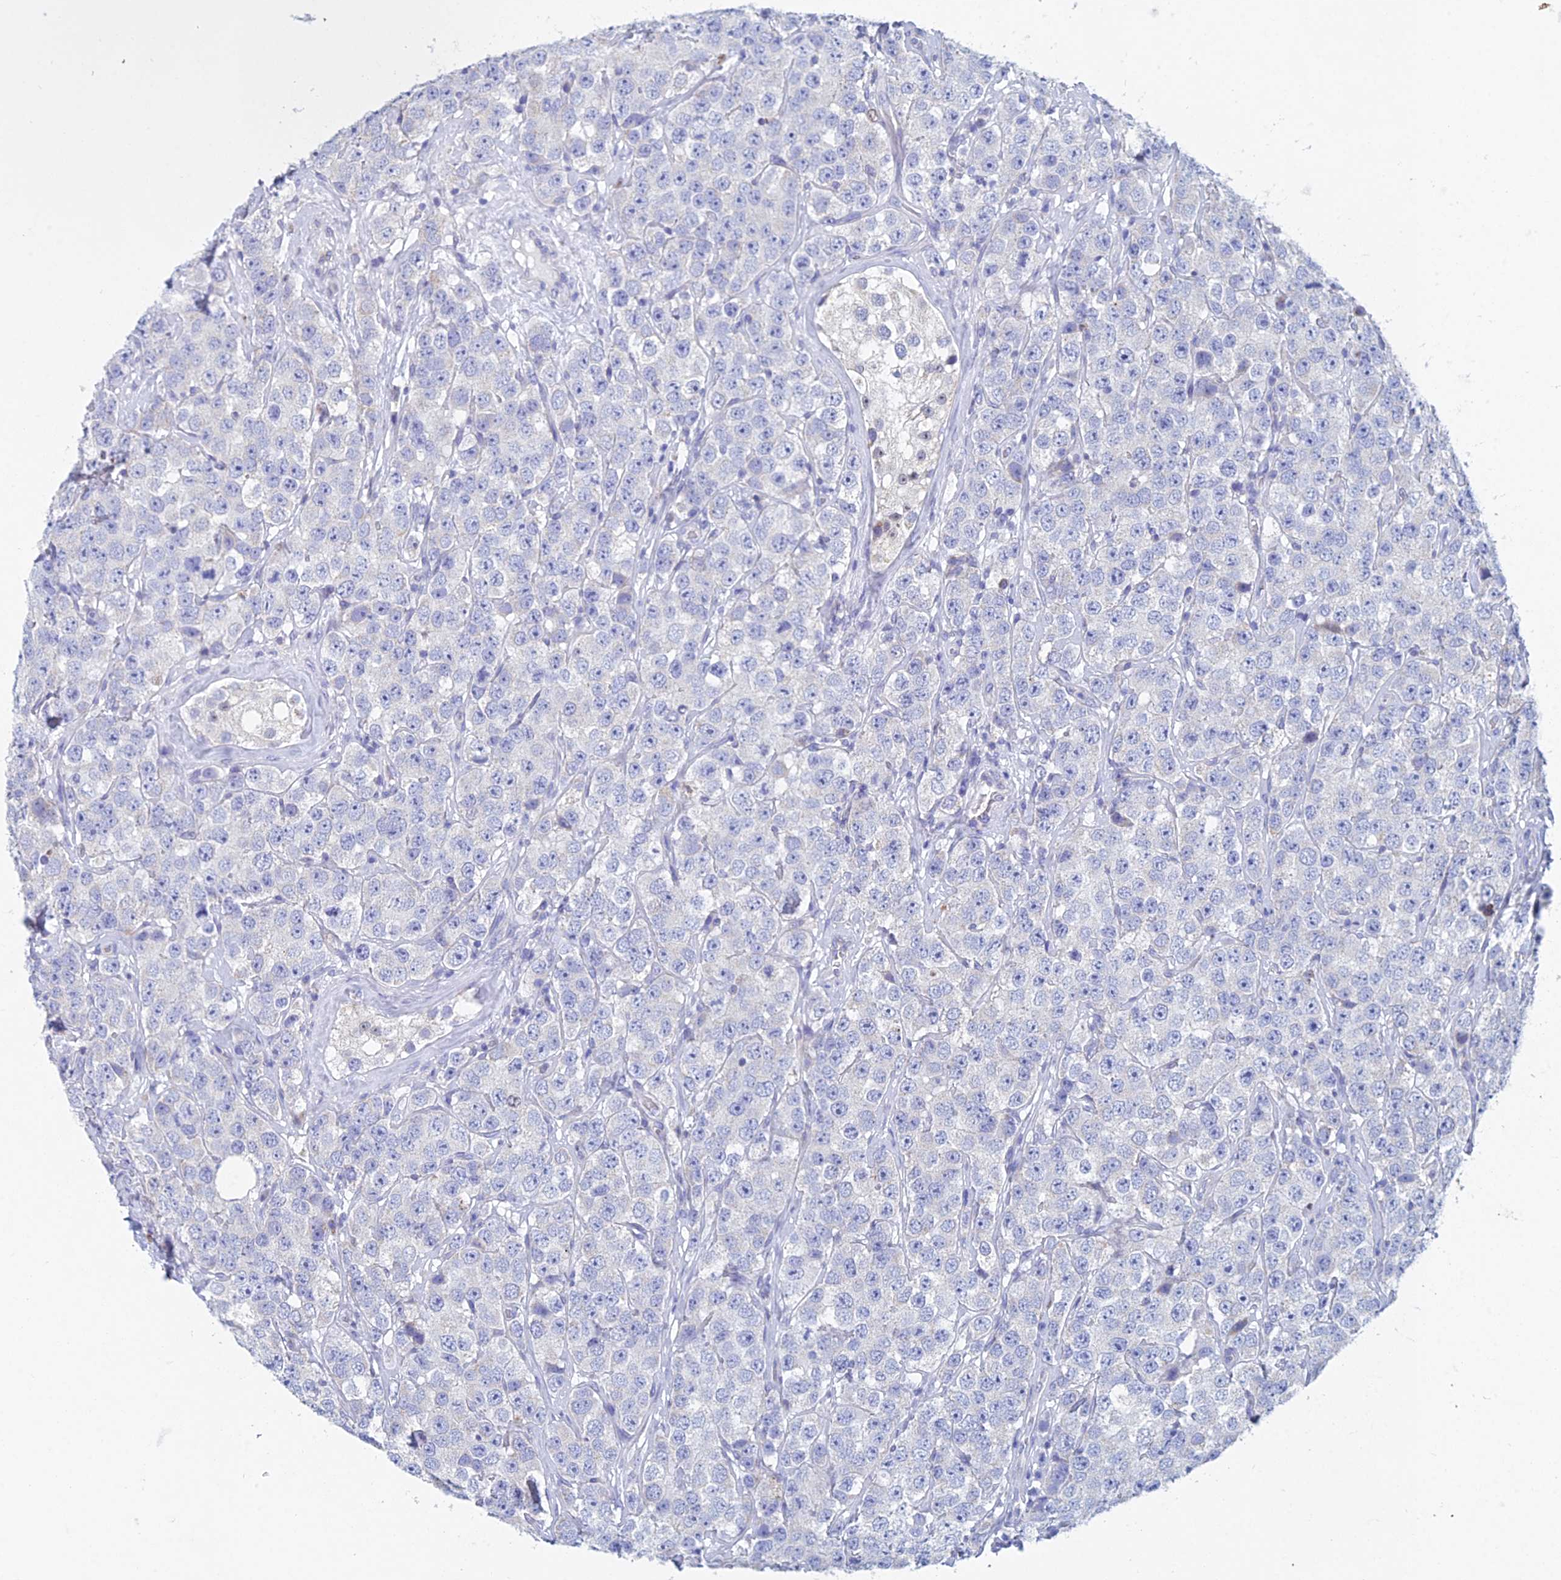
{"staining": {"intensity": "negative", "quantity": "none", "location": "none"}, "tissue": "testis cancer", "cell_type": "Tumor cells", "image_type": "cancer", "snomed": [{"axis": "morphology", "description": "Seminoma, NOS"}, {"axis": "topography", "description": "Testis"}], "caption": "Tumor cells show no significant staining in testis cancer (seminoma).", "gene": "ACSM1", "patient": {"sex": "male", "age": 28}}